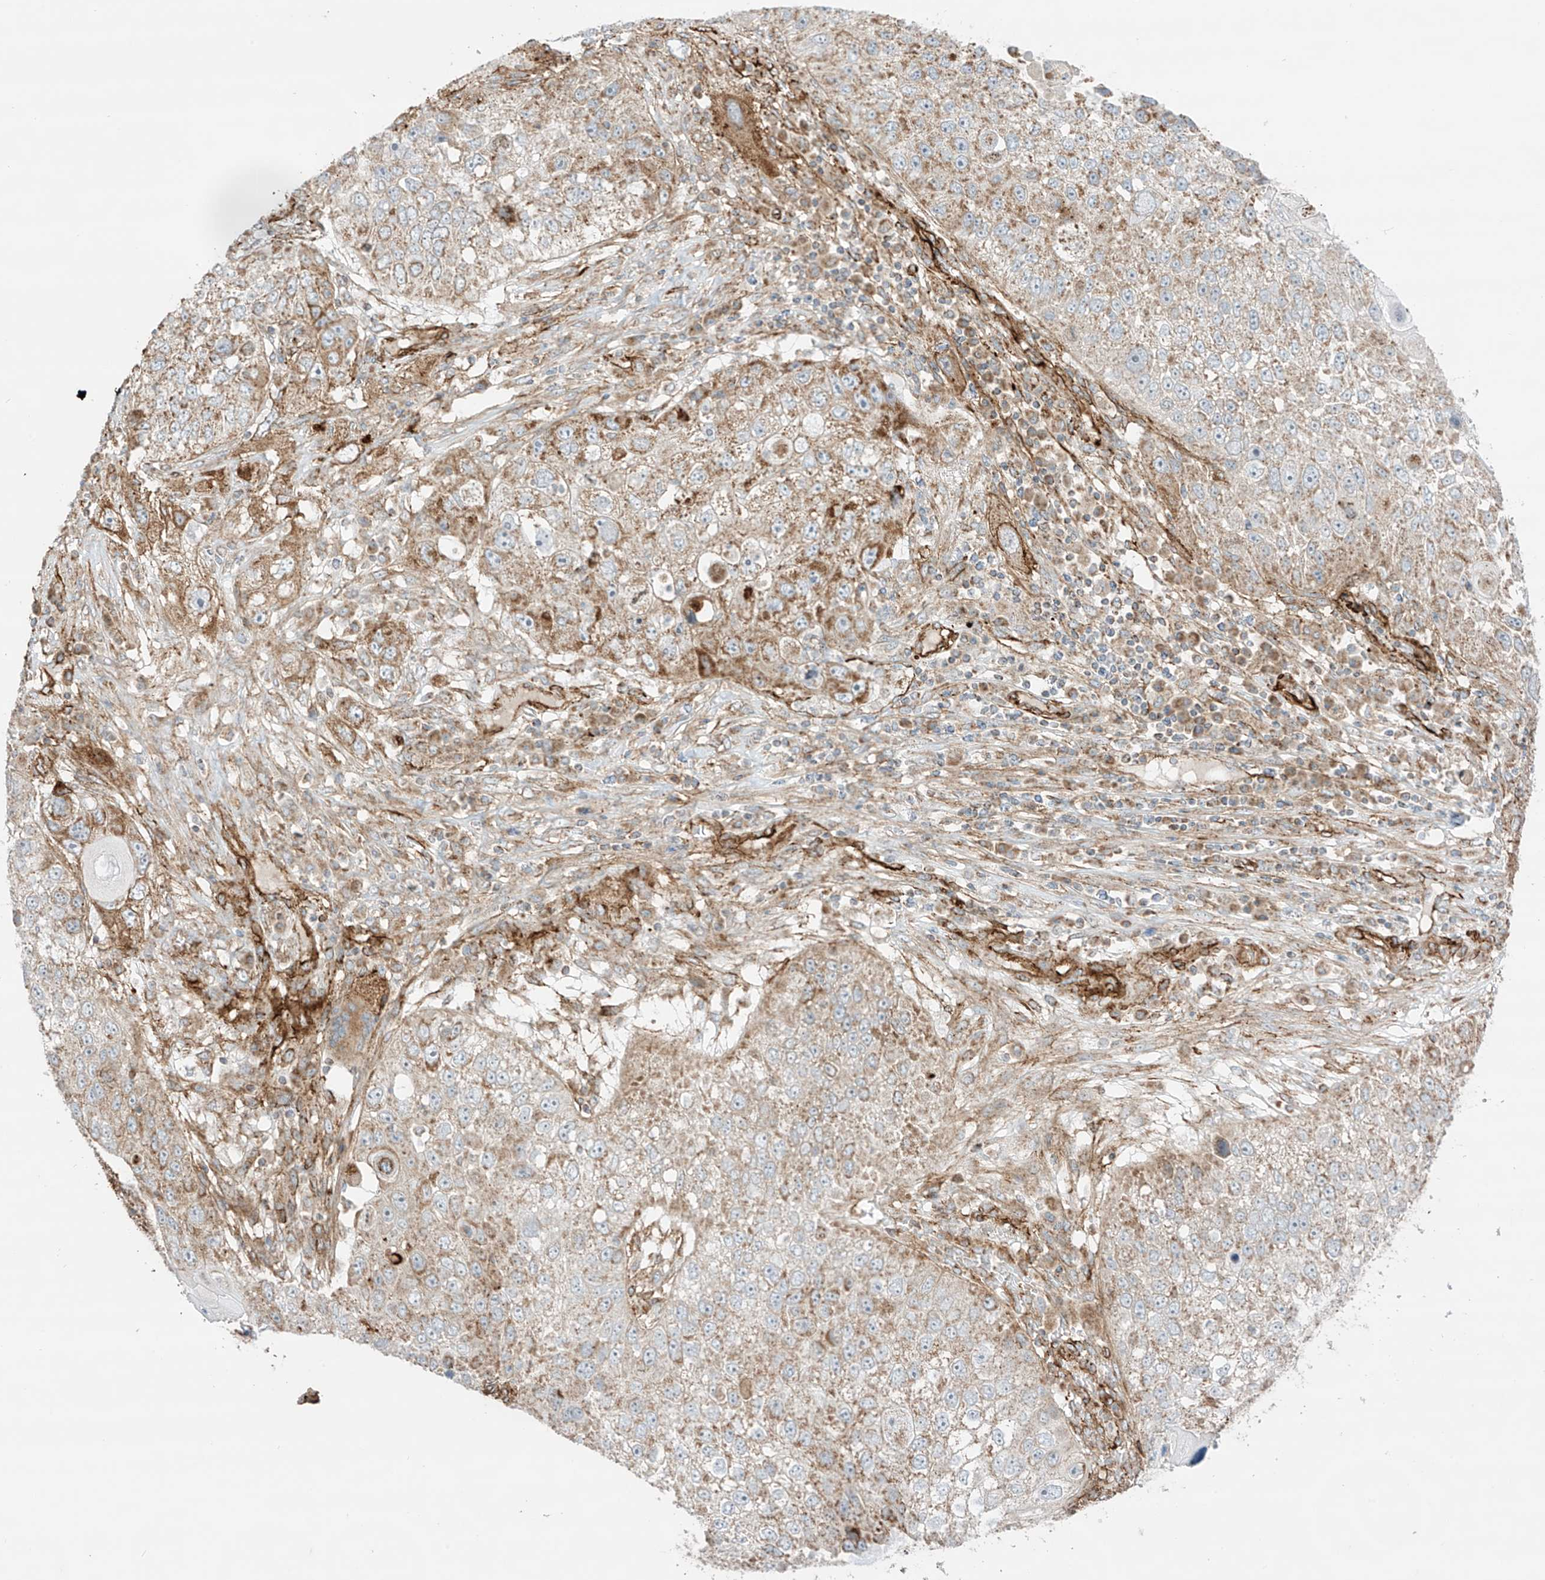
{"staining": {"intensity": "moderate", "quantity": ">75%", "location": "cytoplasmic/membranous"}, "tissue": "lung cancer", "cell_type": "Tumor cells", "image_type": "cancer", "snomed": [{"axis": "morphology", "description": "Squamous cell carcinoma, NOS"}, {"axis": "topography", "description": "Lung"}], "caption": "Tumor cells reveal moderate cytoplasmic/membranous positivity in approximately >75% of cells in squamous cell carcinoma (lung).", "gene": "ABCB7", "patient": {"sex": "male", "age": 61}}